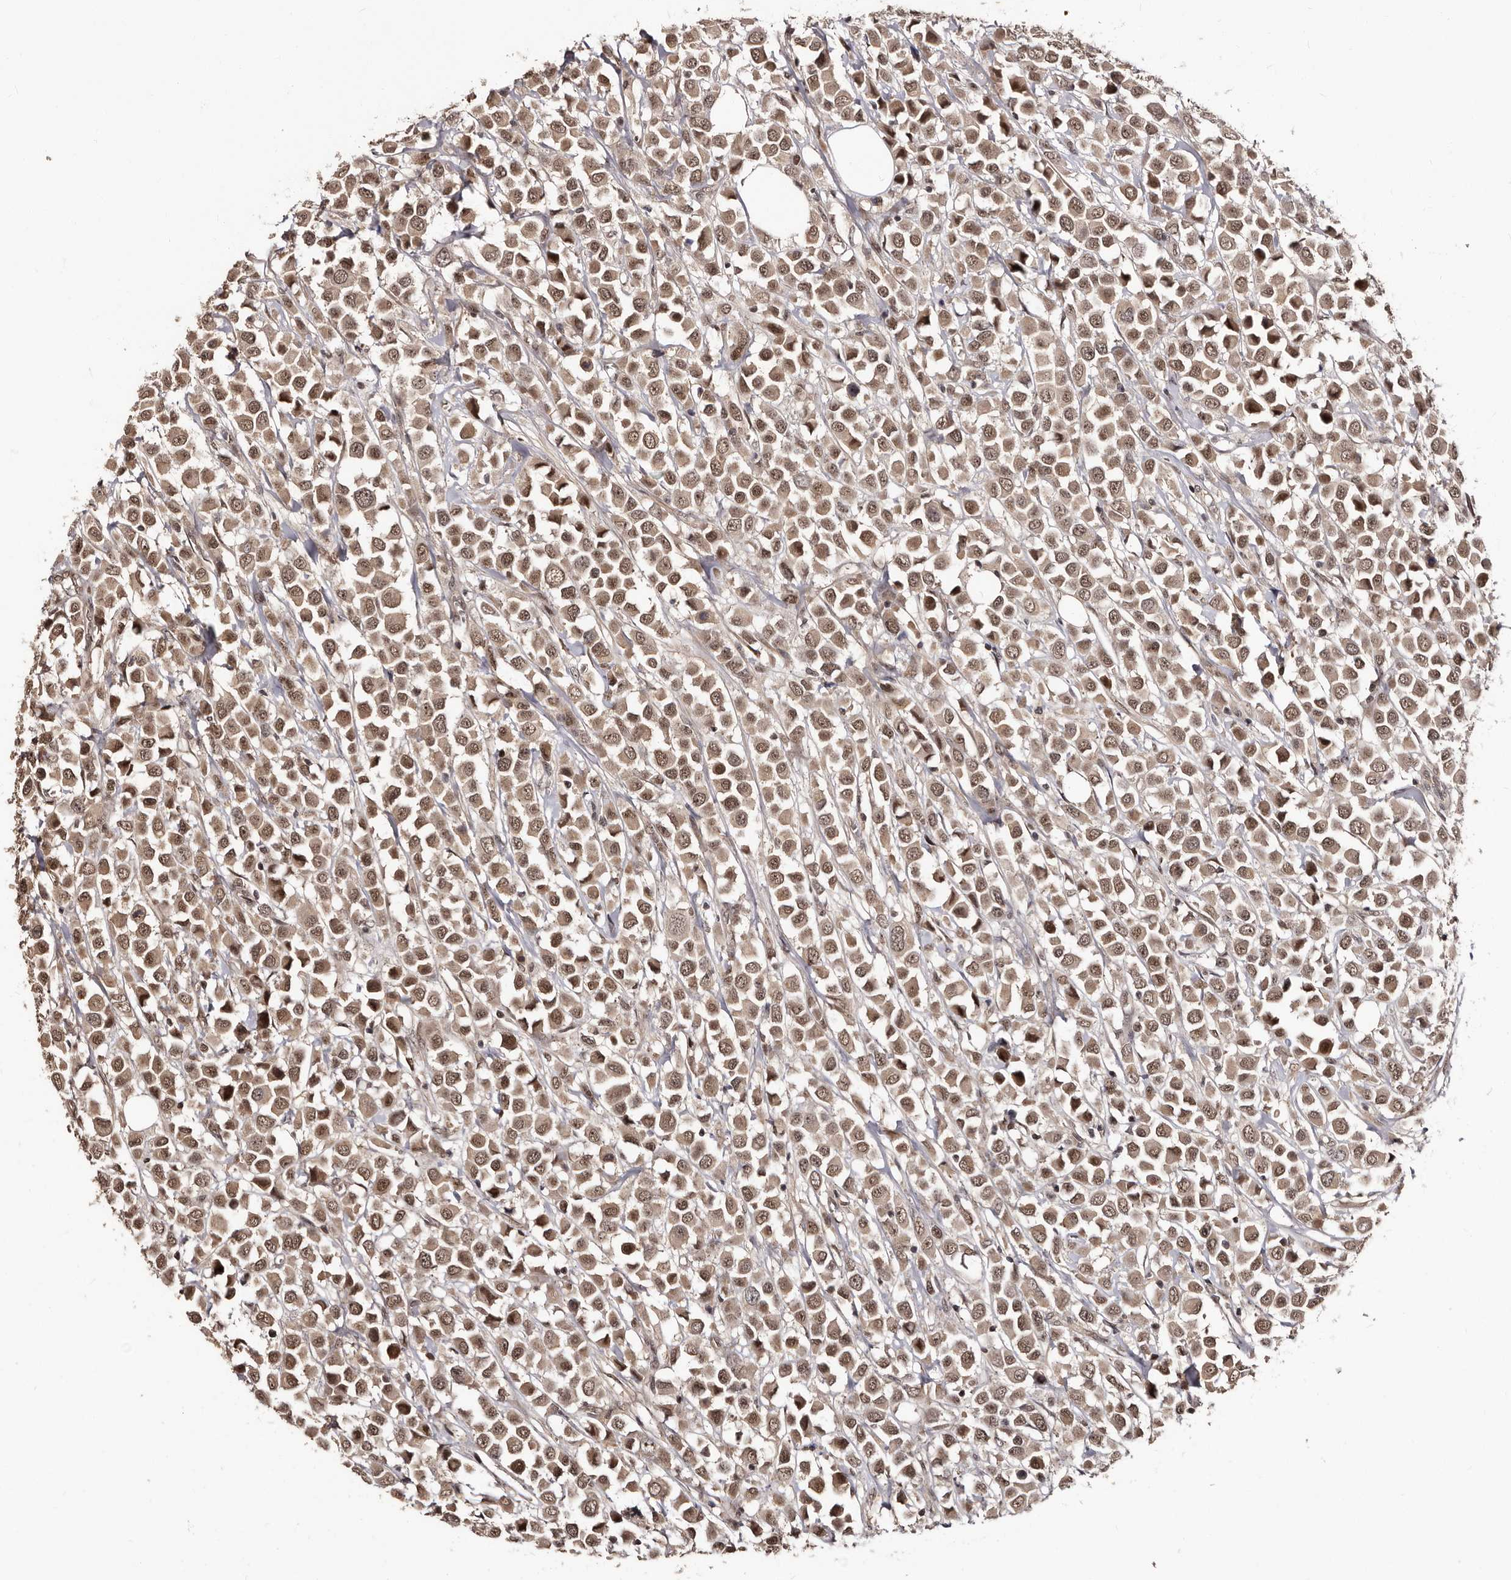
{"staining": {"intensity": "moderate", "quantity": ">75%", "location": "cytoplasmic/membranous,nuclear"}, "tissue": "breast cancer", "cell_type": "Tumor cells", "image_type": "cancer", "snomed": [{"axis": "morphology", "description": "Duct carcinoma"}, {"axis": "topography", "description": "Breast"}], "caption": "Protein analysis of infiltrating ductal carcinoma (breast) tissue demonstrates moderate cytoplasmic/membranous and nuclear positivity in about >75% of tumor cells. (Brightfield microscopy of DAB IHC at high magnification).", "gene": "TBC1D22B", "patient": {"sex": "female", "age": 61}}